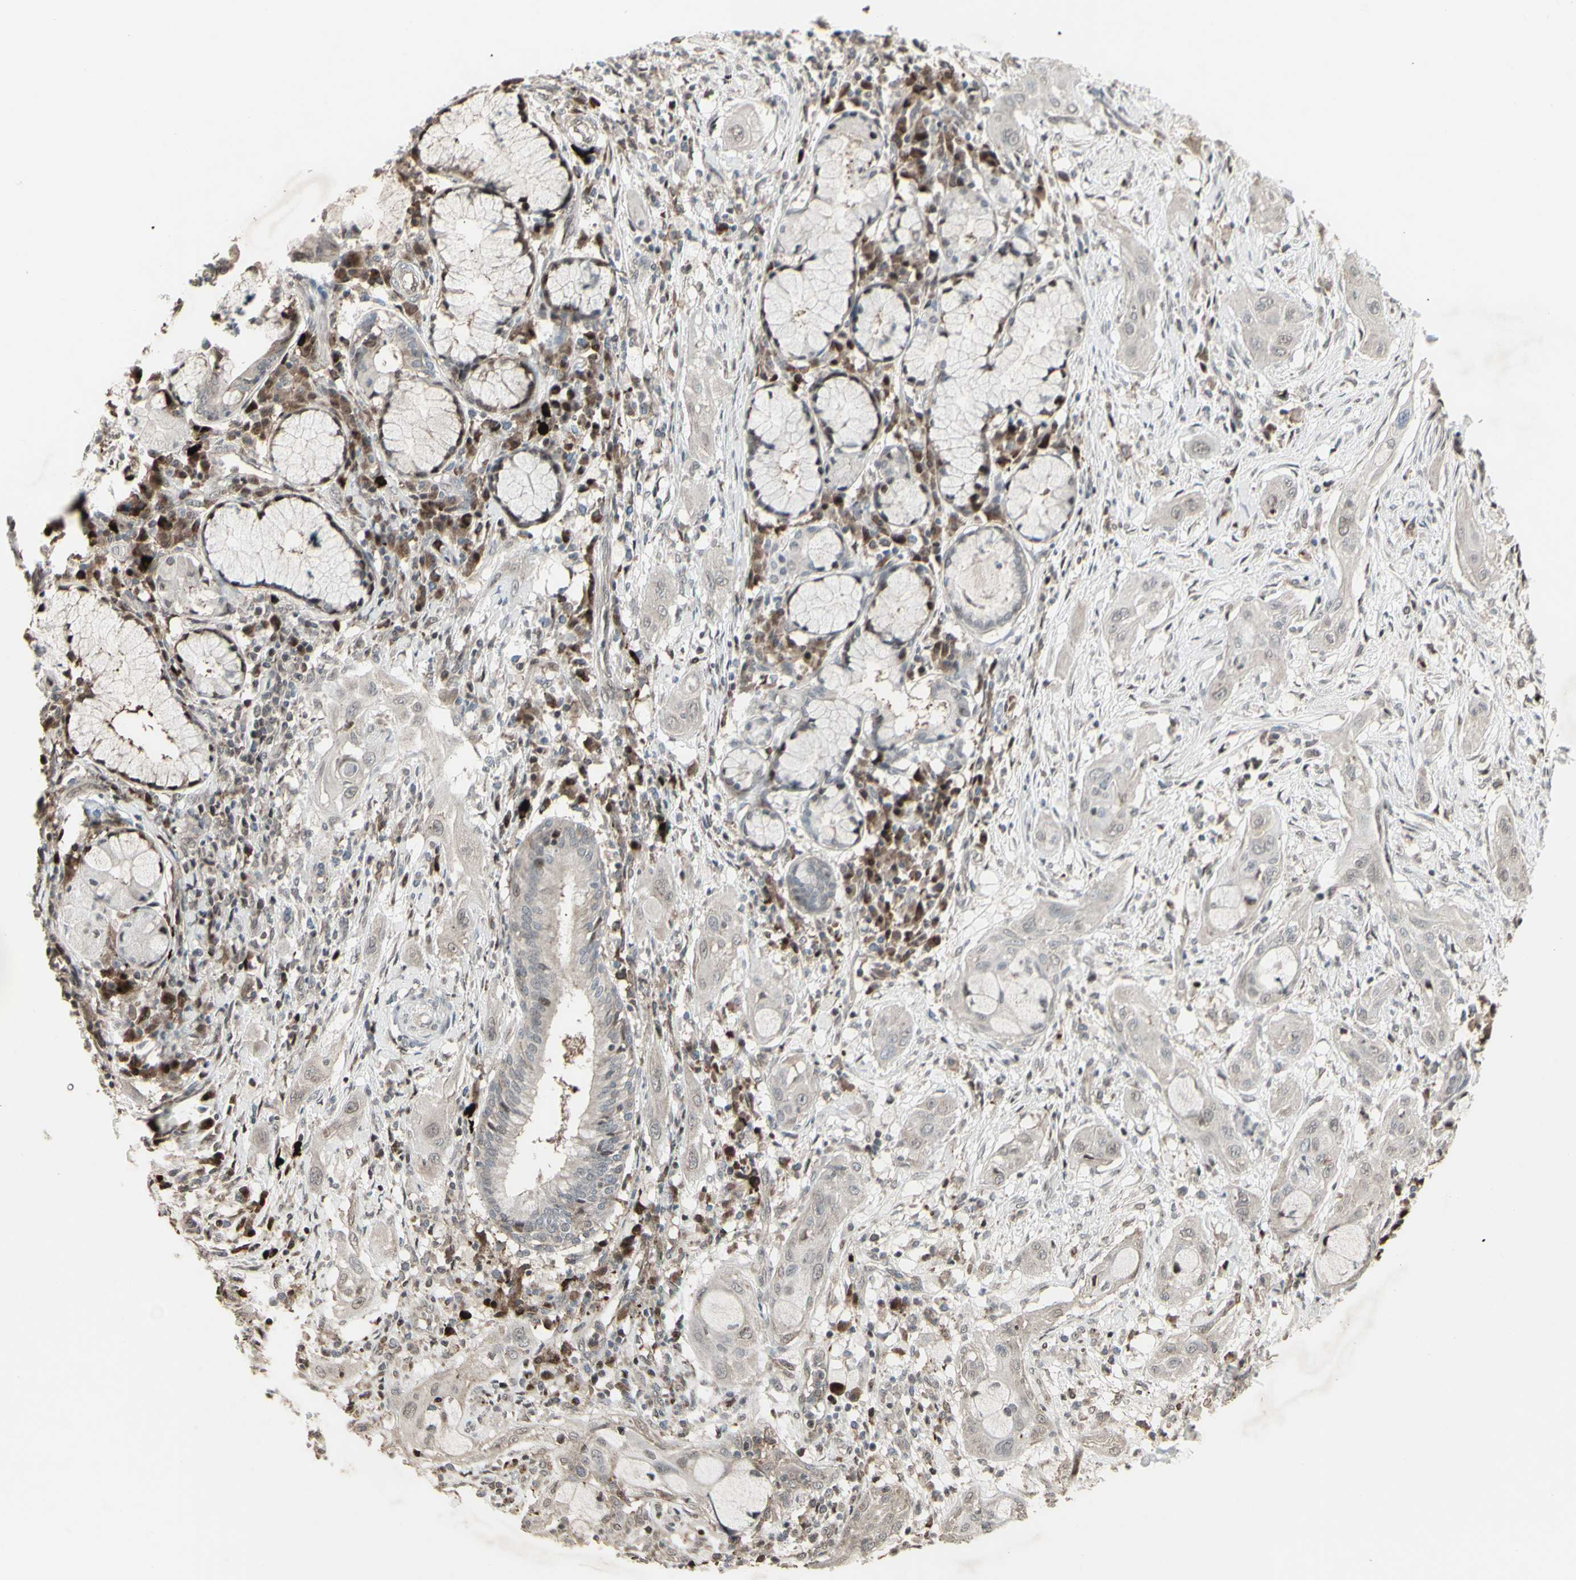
{"staining": {"intensity": "negative", "quantity": "none", "location": "none"}, "tissue": "lung cancer", "cell_type": "Tumor cells", "image_type": "cancer", "snomed": [{"axis": "morphology", "description": "Squamous cell carcinoma, NOS"}, {"axis": "topography", "description": "Lung"}], "caption": "Immunohistochemistry of human lung cancer shows no expression in tumor cells.", "gene": "CD33", "patient": {"sex": "female", "age": 47}}